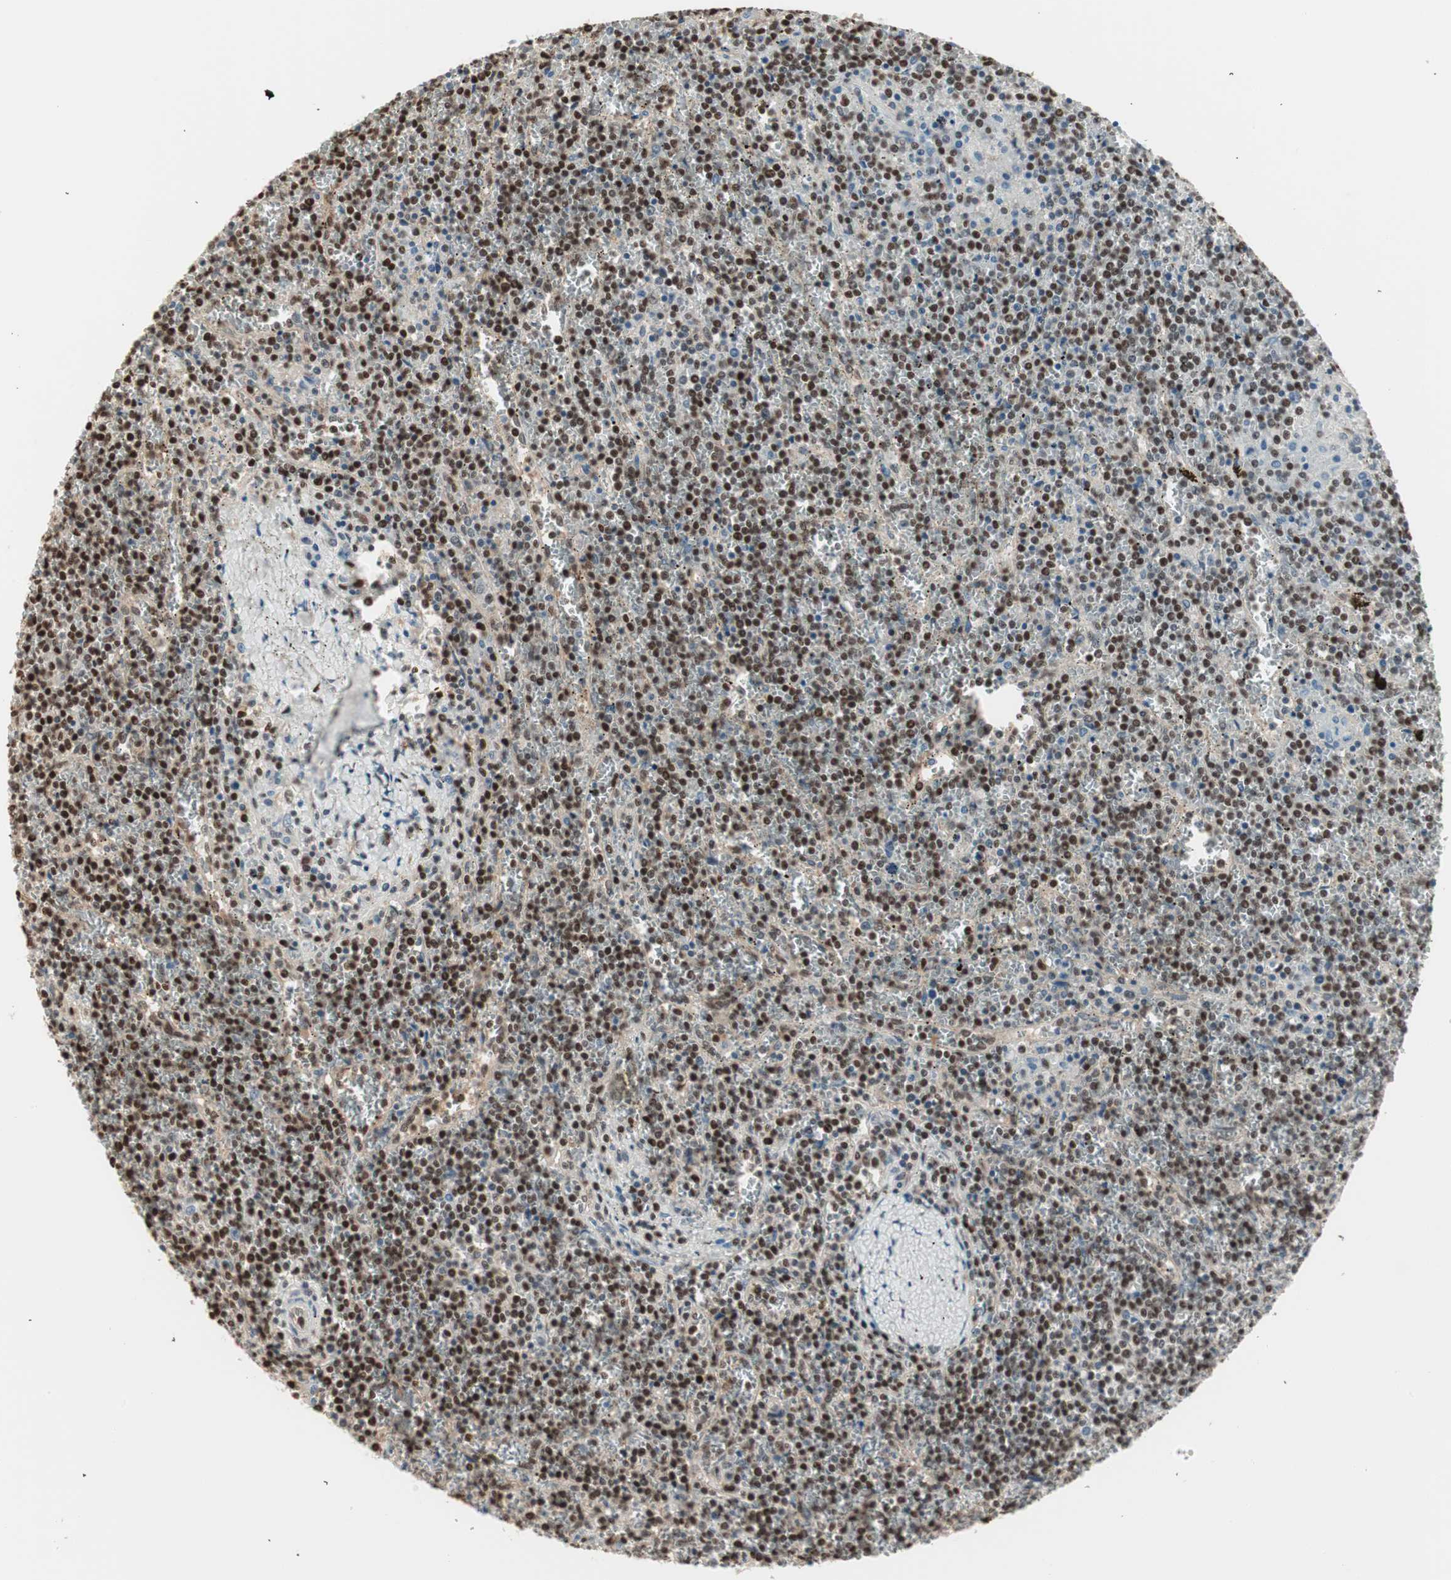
{"staining": {"intensity": "strong", "quantity": ">75%", "location": "cytoplasmic/membranous,nuclear"}, "tissue": "lymphoma", "cell_type": "Tumor cells", "image_type": "cancer", "snomed": [{"axis": "morphology", "description": "Malignant lymphoma, non-Hodgkin's type, Low grade"}, {"axis": "topography", "description": "Spleen"}], "caption": "The histopathology image reveals immunohistochemical staining of lymphoma. There is strong cytoplasmic/membranous and nuclear expression is appreciated in approximately >75% of tumor cells.", "gene": "LONP2", "patient": {"sex": "female", "age": 19}}